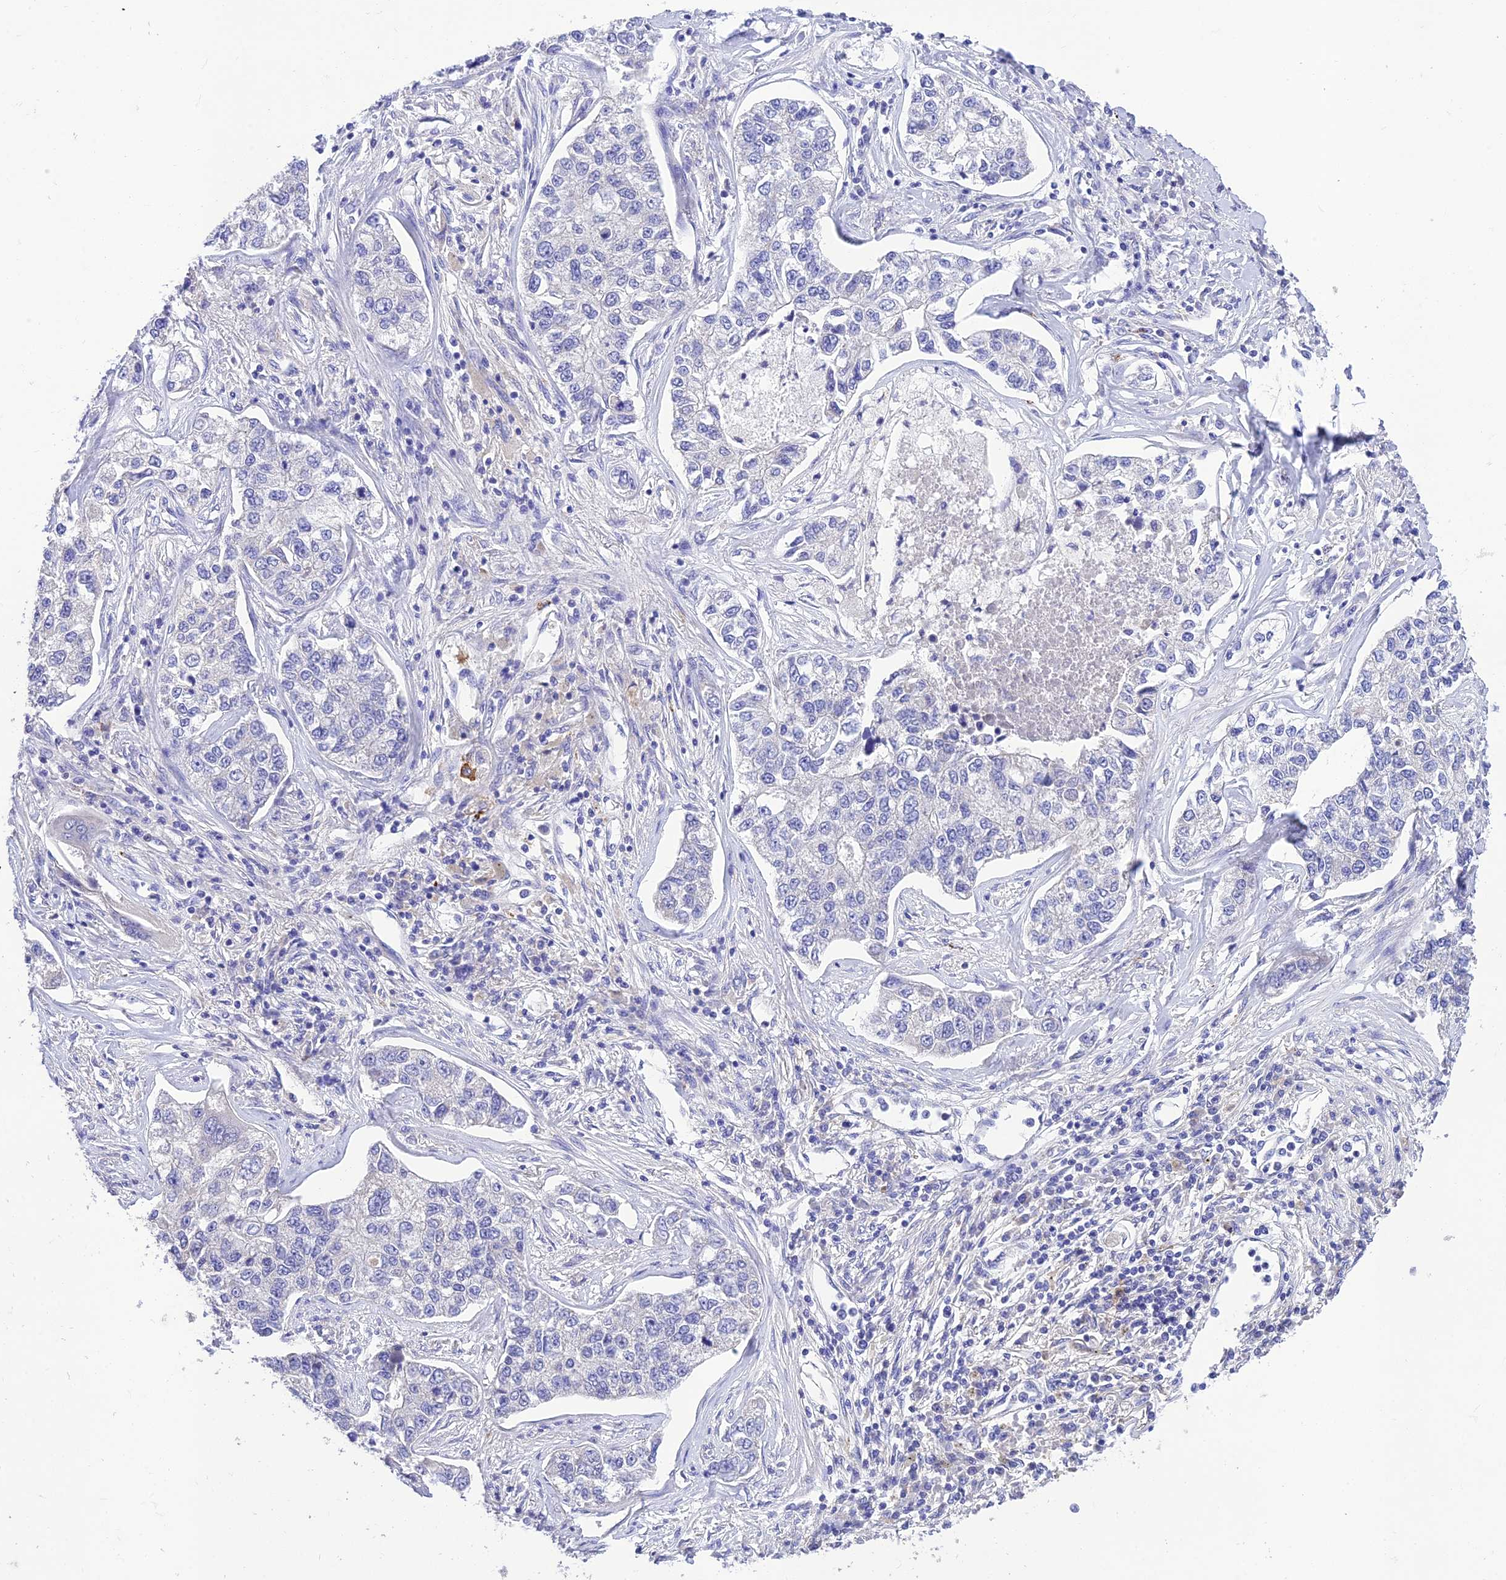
{"staining": {"intensity": "negative", "quantity": "none", "location": "none"}, "tissue": "lung cancer", "cell_type": "Tumor cells", "image_type": "cancer", "snomed": [{"axis": "morphology", "description": "Adenocarcinoma, NOS"}, {"axis": "topography", "description": "Lung"}], "caption": "IHC of human lung cancer (adenocarcinoma) shows no expression in tumor cells. (Stains: DAB (3,3'-diaminobenzidine) immunohistochemistry (IHC) with hematoxylin counter stain, Microscopy: brightfield microscopy at high magnification).", "gene": "MS4A5", "patient": {"sex": "male", "age": 49}}